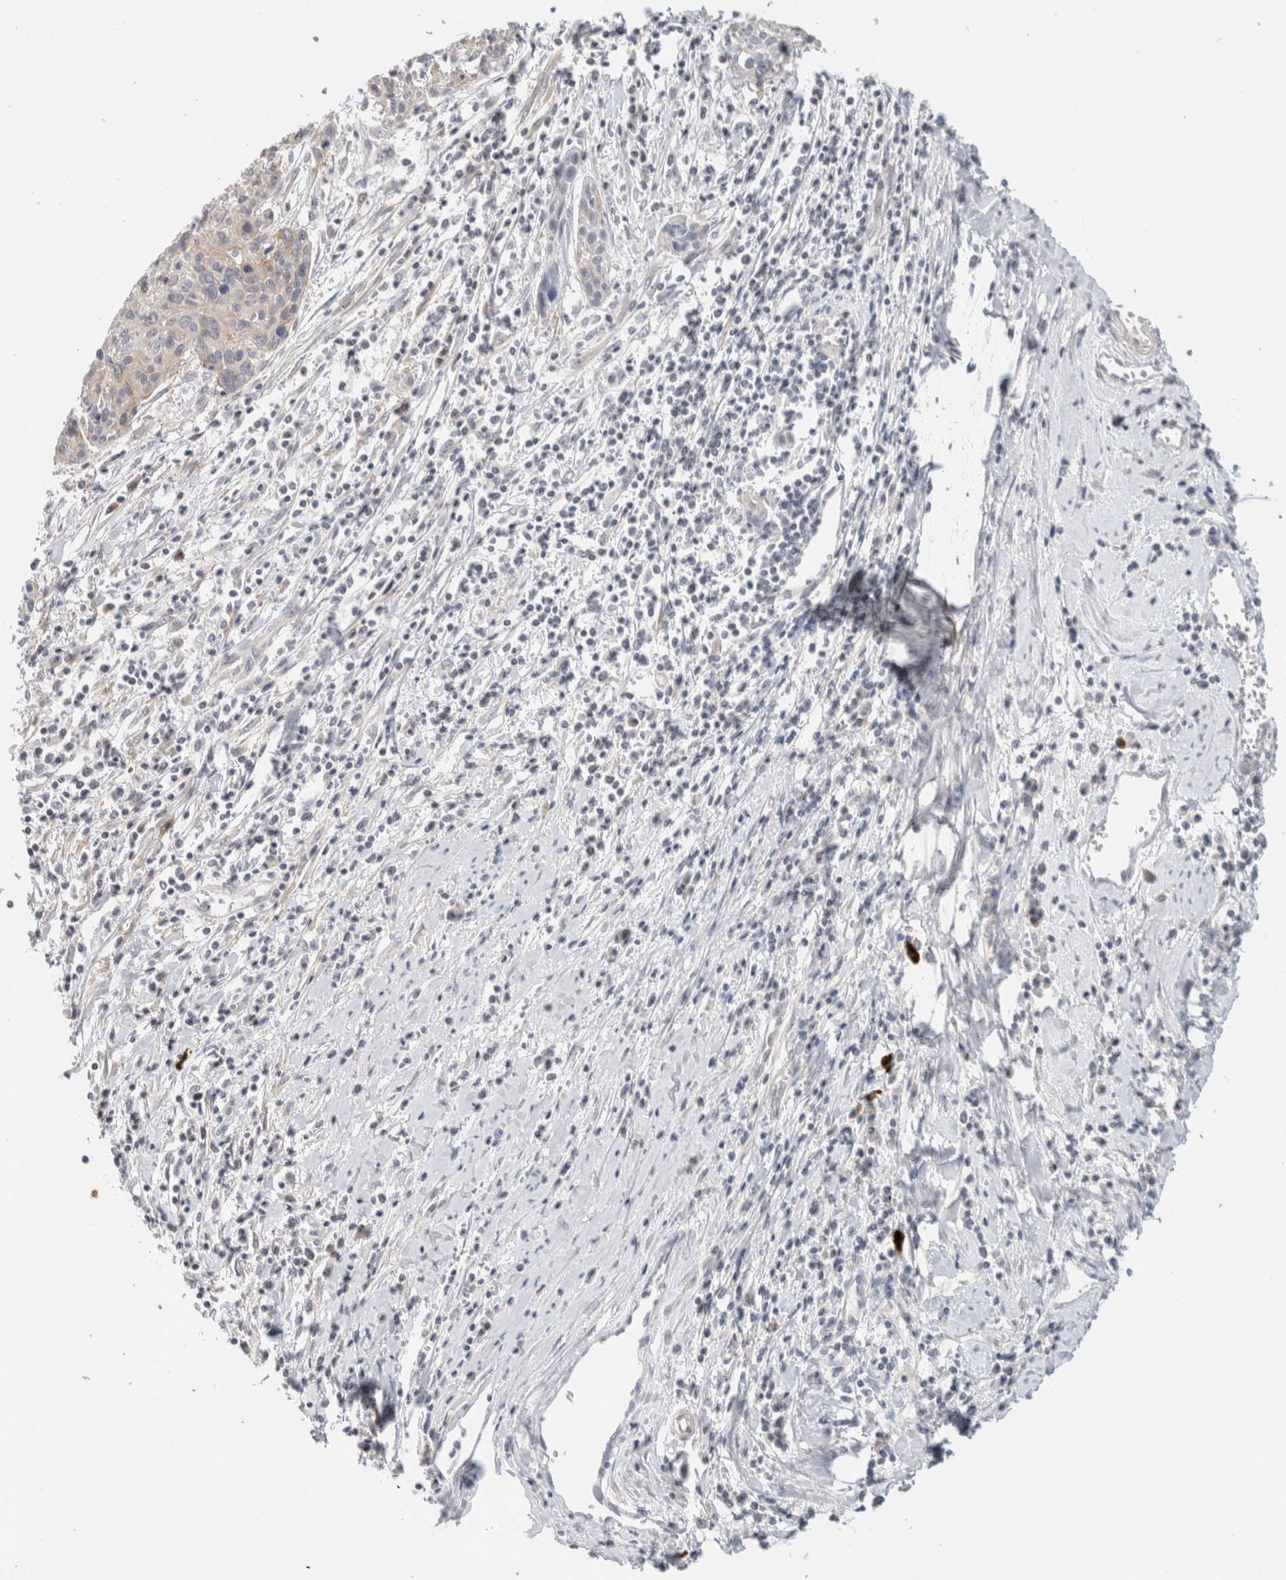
{"staining": {"intensity": "negative", "quantity": "none", "location": "none"}, "tissue": "cervical cancer", "cell_type": "Tumor cells", "image_type": "cancer", "snomed": [{"axis": "morphology", "description": "Squamous cell carcinoma, NOS"}, {"axis": "topography", "description": "Cervix"}], "caption": "Squamous cell carcinoma (cervical) was stained to show a protein in brown. There is no significant expression in tumor cells.", "gene": "SPRTN", "patient": {"sex": "female", "age": 51}}